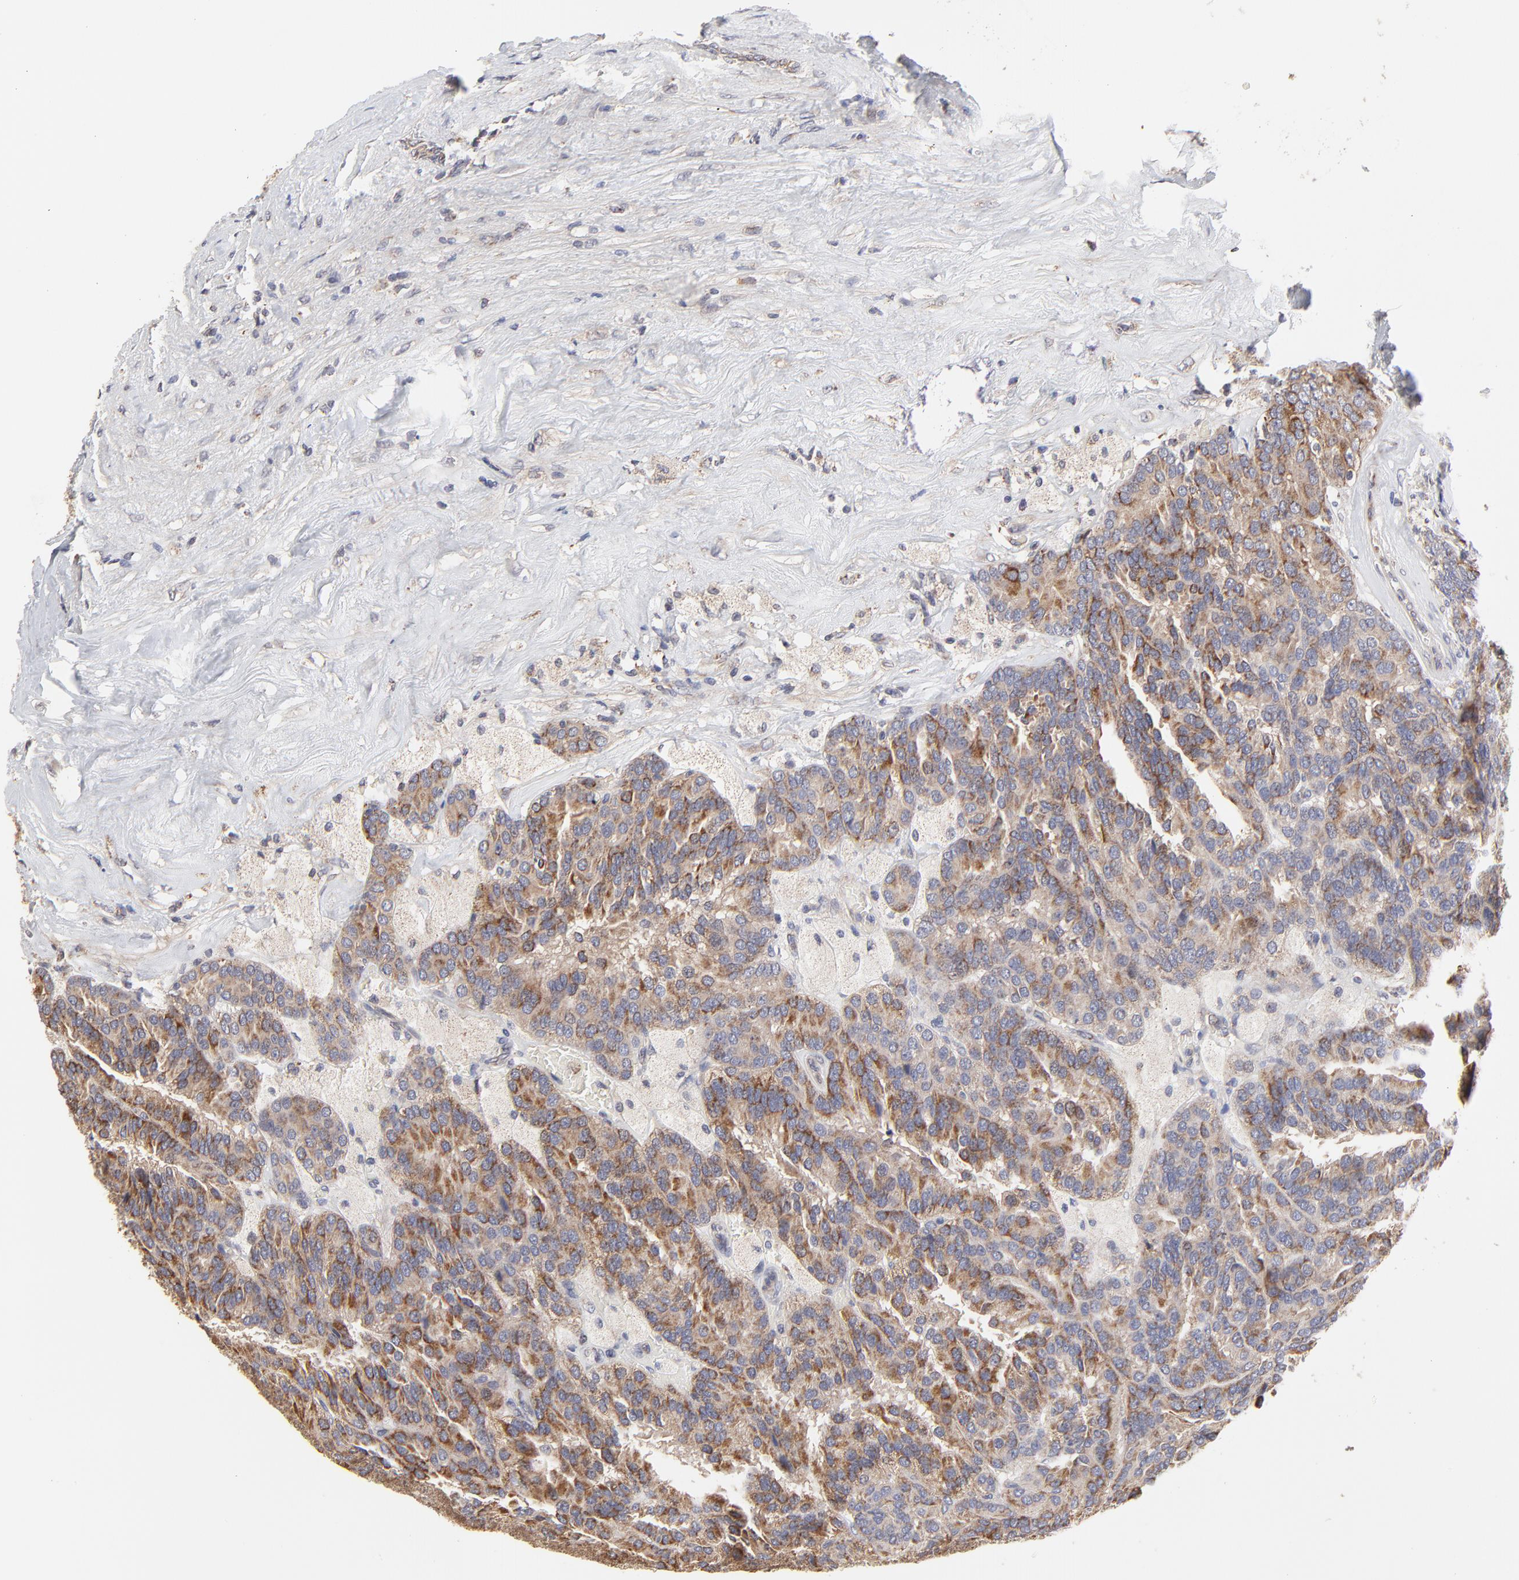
{"staining": {"intensity": "moderate", "quantity": ">75%", "location": "cytoplasmic/membranous"}, "tissue": "renal cancer", "cell_type": "Tumor cells", "image_type": "cancer", "snomed": [{"axis": "morphology", "description": "Adenocarcinoma, NOS"}, {"axis": "topography", "description": "Kidney"}], "caption": "Tumor cells demonstrate medium levels of moderate cytoplasmic/membranous positivity in about >75% of cells in human adenocarcinoma (renal). (brown staining indicates protein expression, while blue staining denotes nuclei).", "gene": "ZNF550", "patient": {"sex": "male", "age": 46}}